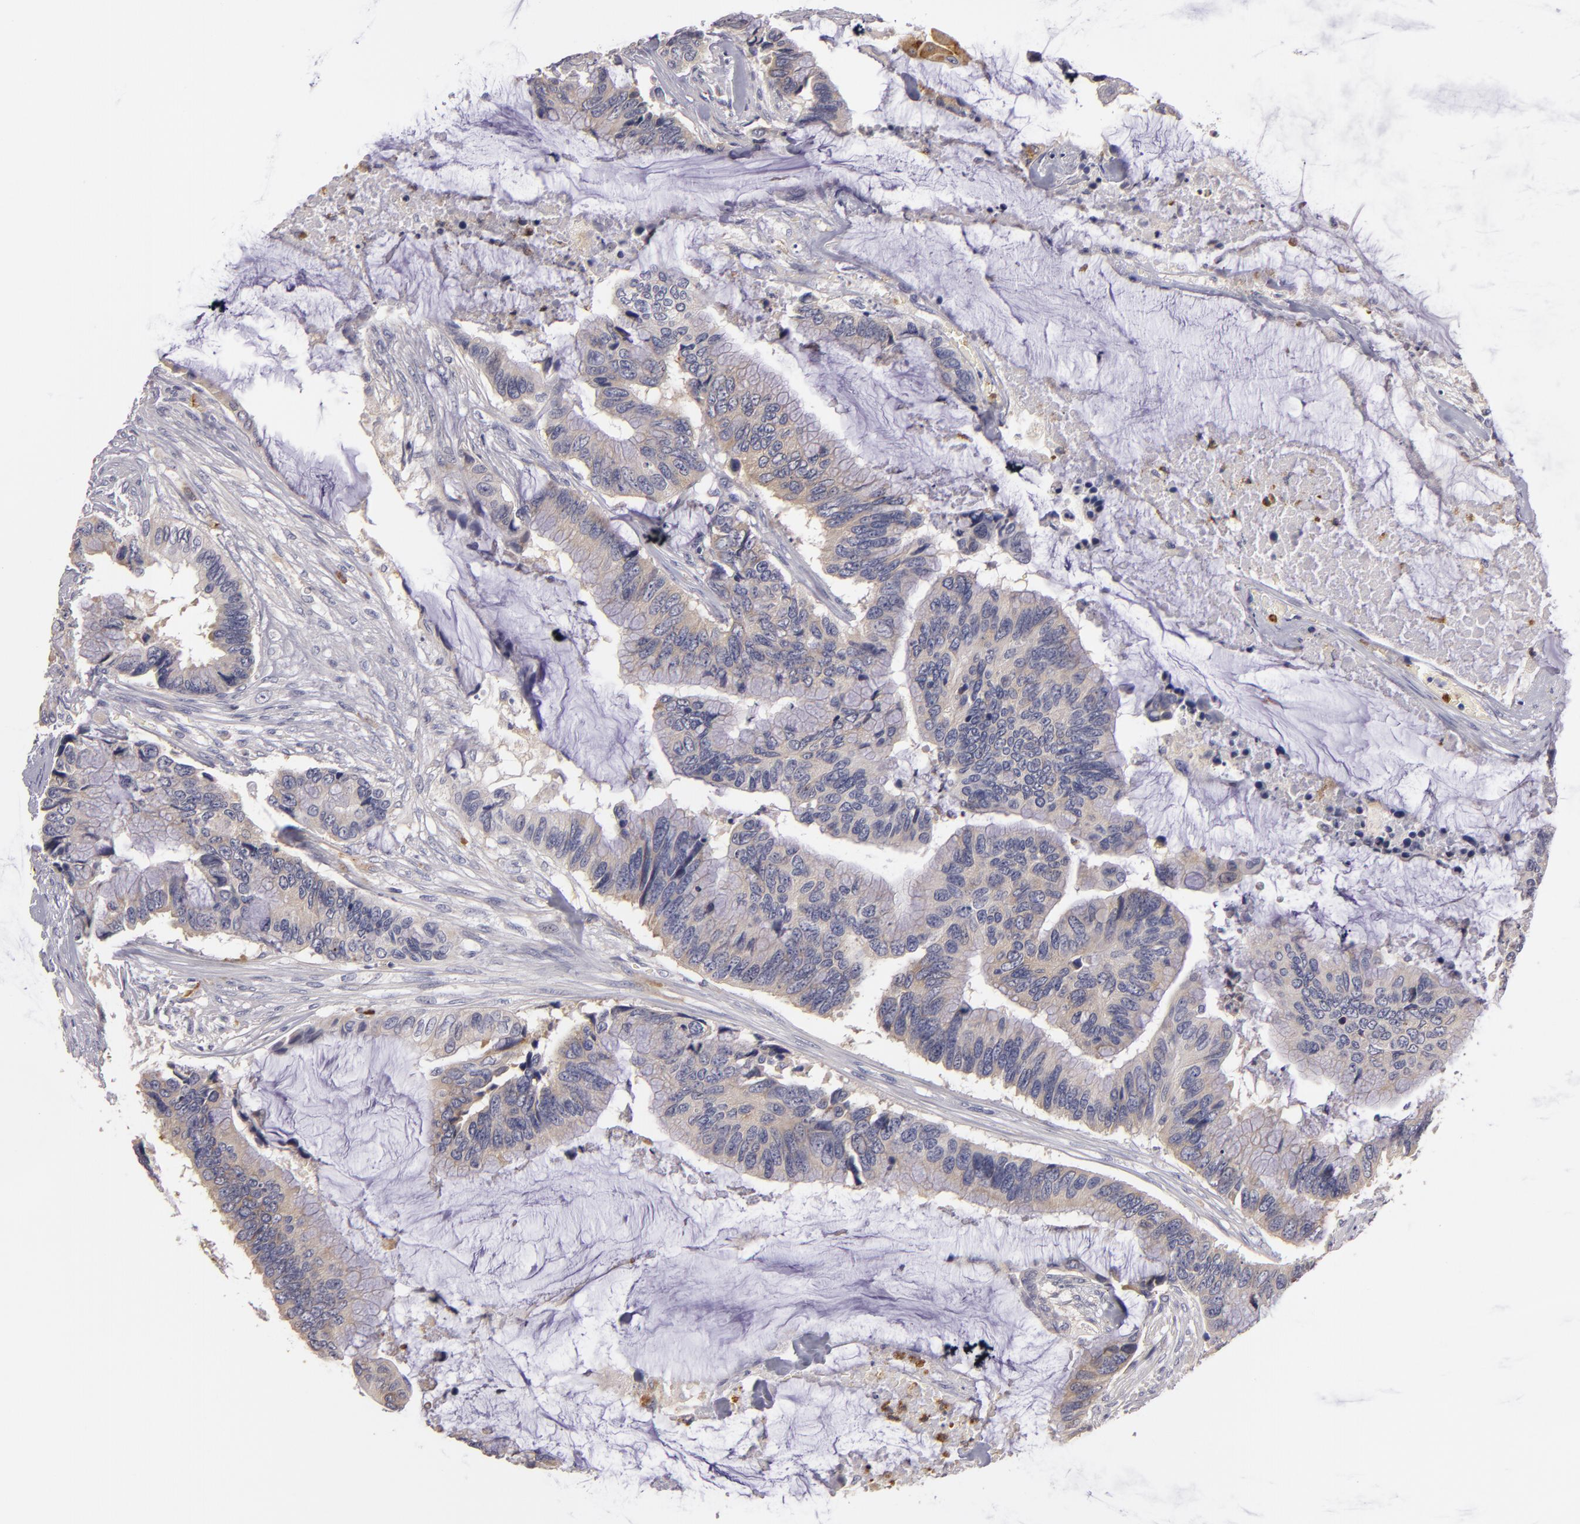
{"staining": {"intensity": "weak", "quantity": "25%-75%", "location": "cytoplasmic/membranous"}, "tissue": "colorectal cancer", "cell_type": "Tumor cells", "image_type": "cancer", "snomed": [{"axis": "morphology", "description": "Adenocarcinoma, NOS"}, {"axis": "topography", "description": "Rectum"}], "caption": "Immunohistochemistry of human colorectal cancer exhibits low levels of weak cytoplasmic/membranous expression in approximately 25%-75% of tumor cells.", "gene": "TLR8", "patient": {"sex": "female", "age": 59}}